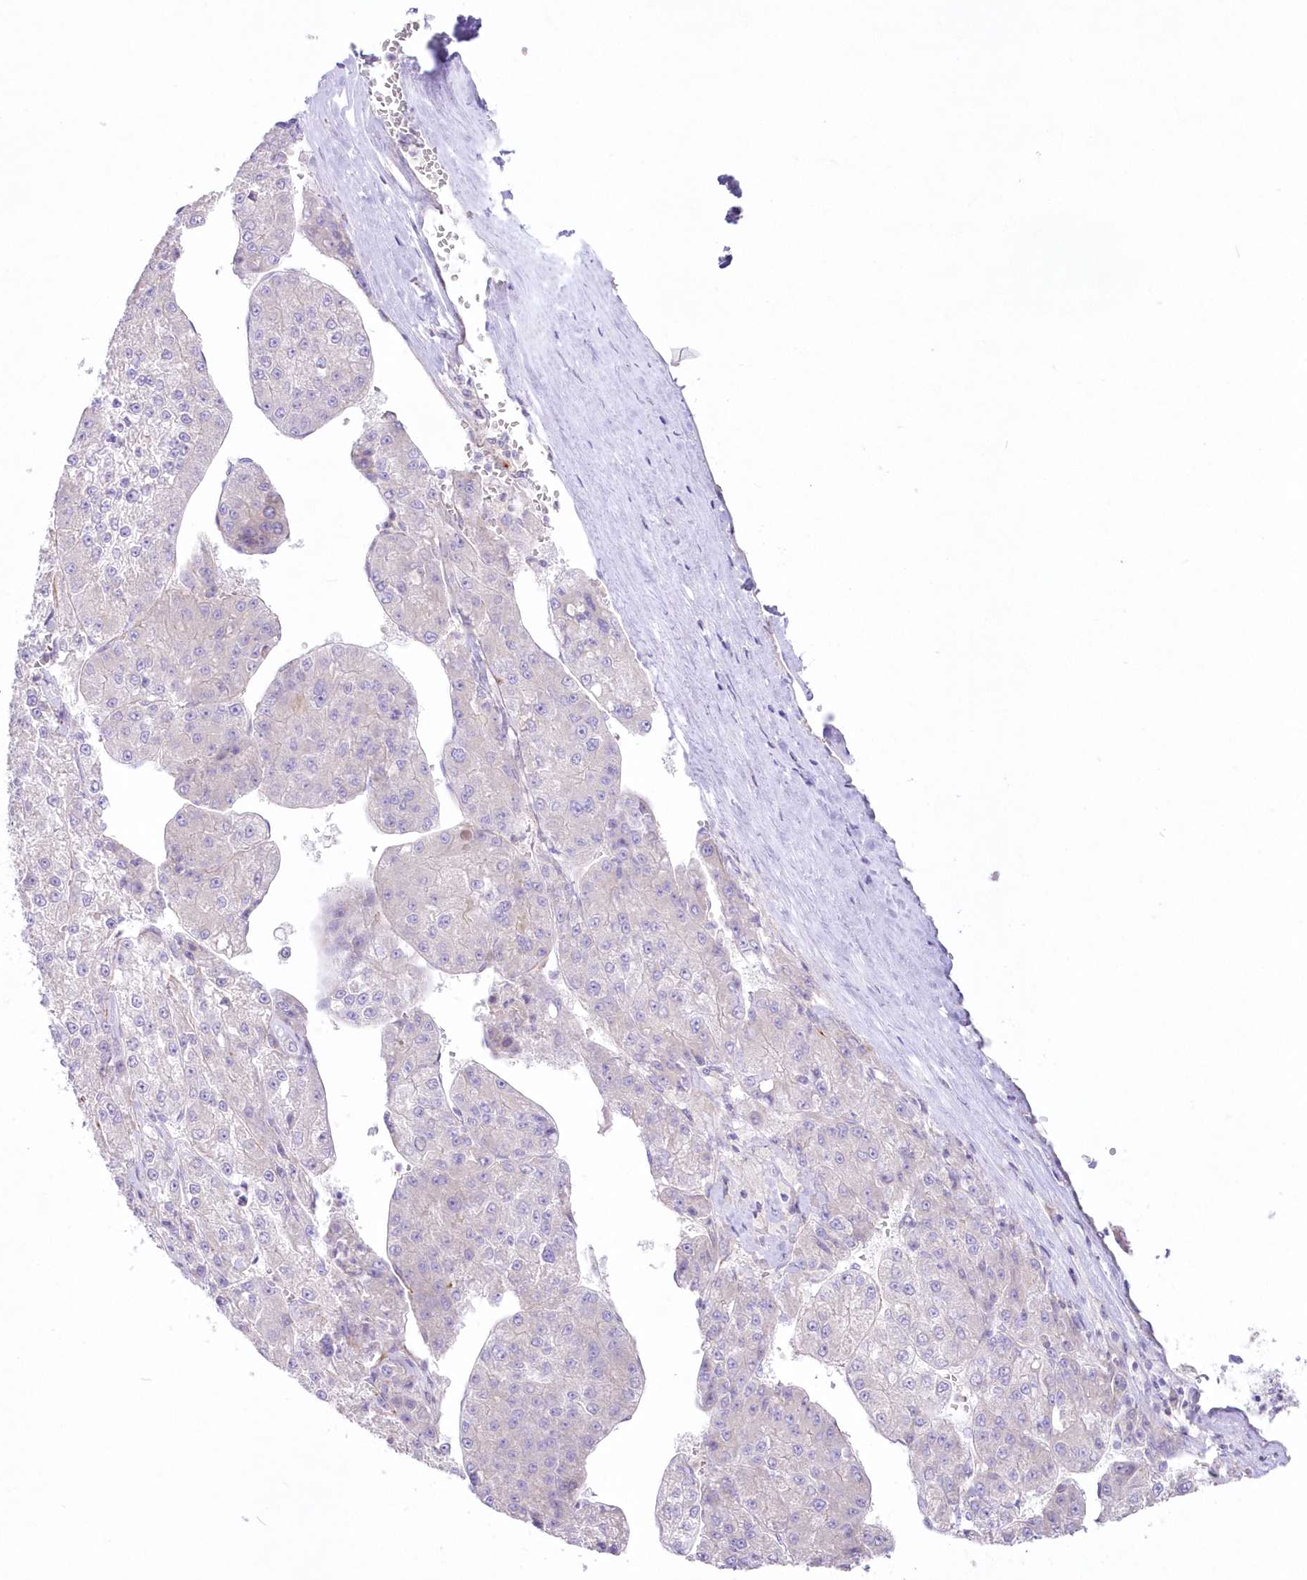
{"staining": {"intensity": "negative", "quantity": "none", "location": "none"}, "tissue": "liver cancer", "cell_type": "Tumor cells", "image_type": "cancer", "snomed": [{"axis": "morphology", "description": "Carcinoma, Hepatocellular, NOS"}, {"axis": "topography", "description": "Liver"}], "caption": "Protein analysis of liver hepatocellular carcinoma demonstrates no significant positivity in tumor cells.", "gene": "ZNF843", "patient": {"sex": "female", "age": 73}}